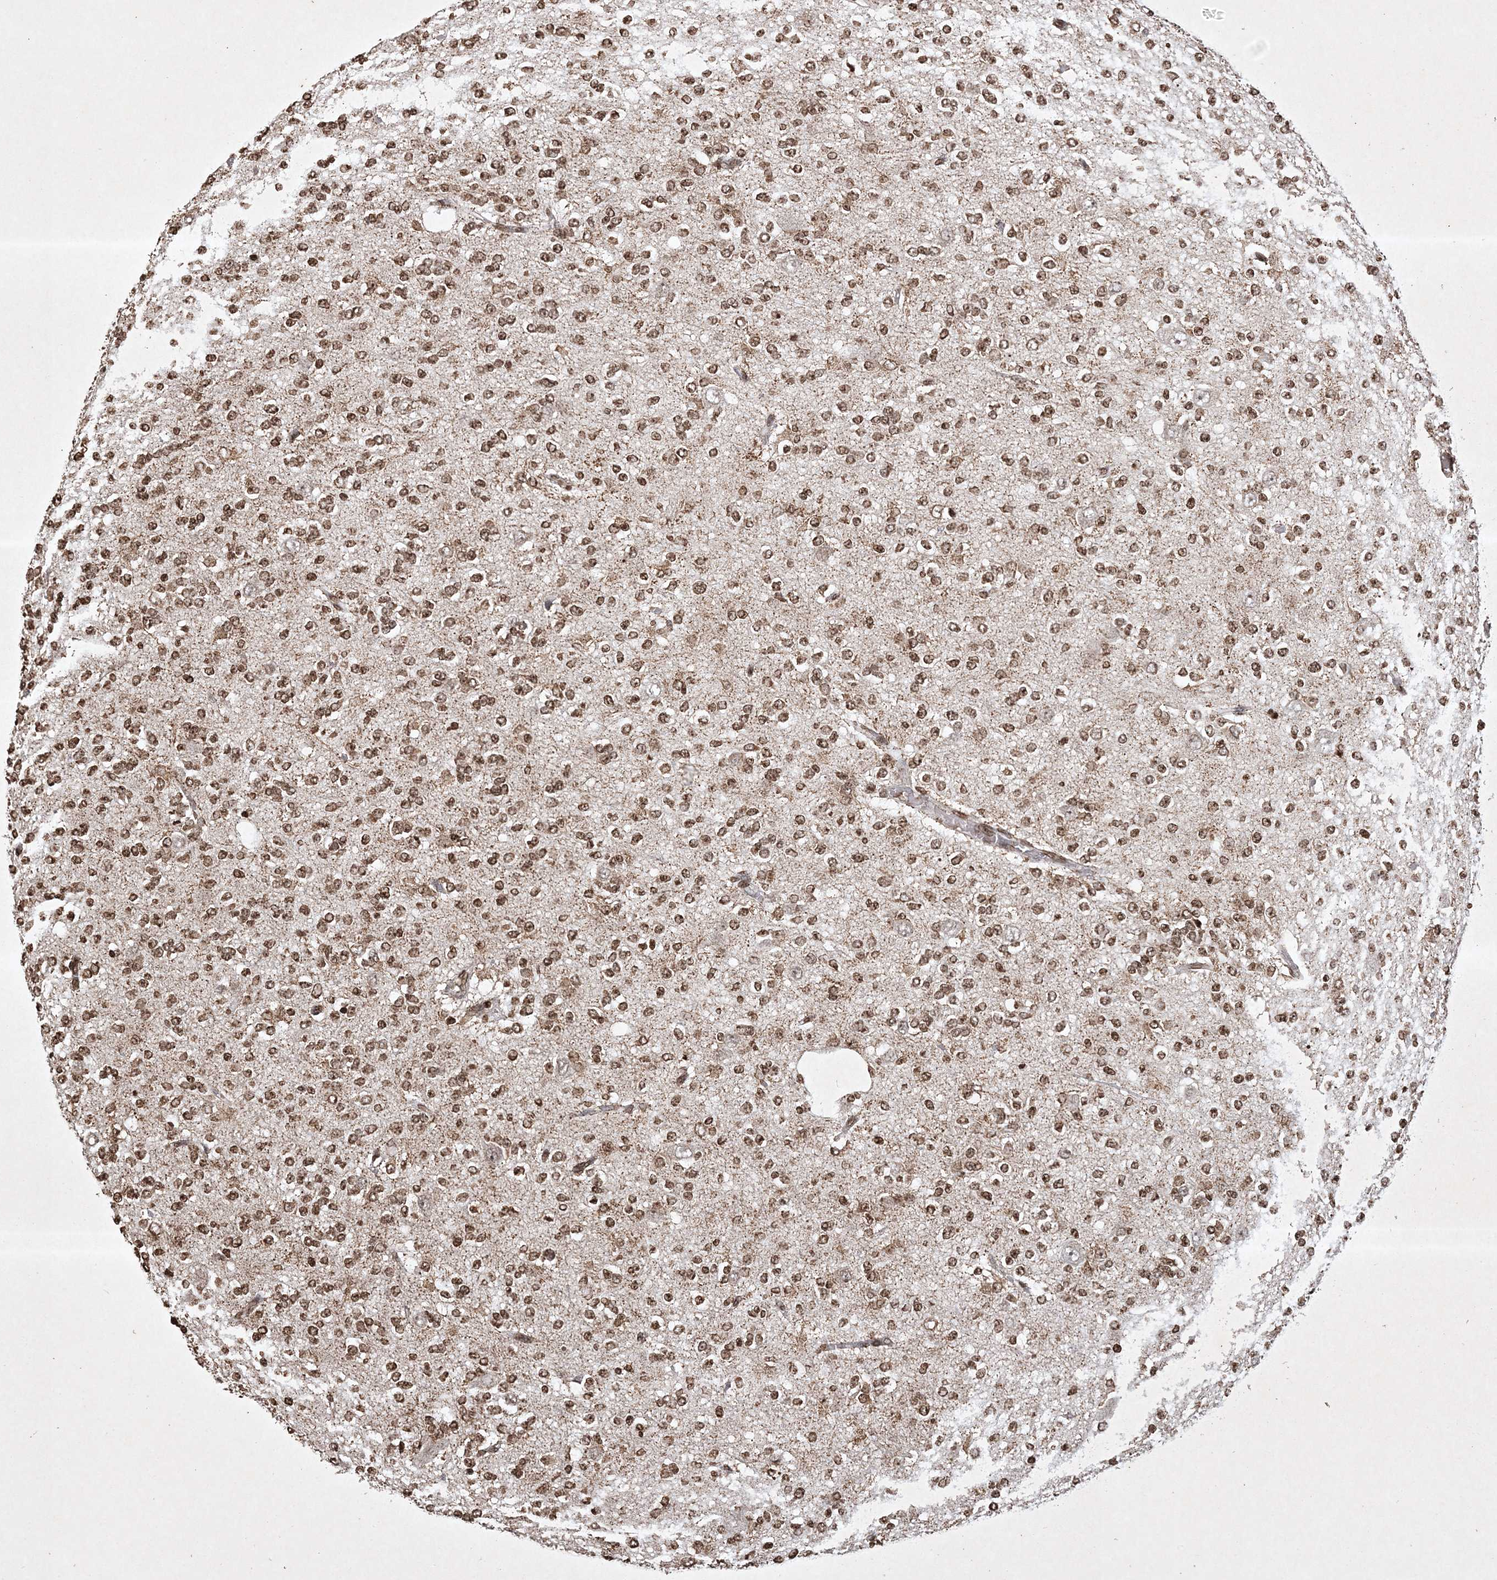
{"staining": {"intensity": "moderate", "quantity": ">75%", "location": "nuclear"}, "tissue": "glioma", "cell_type": "Tumor cells", "image_type": "cancer", "snomed": [{"axis": "morphology", "description": "Glioma, malignant, Low grade"}, {"axis": "topography", "description": "Brain"}], "caption": "Brown immunohistochemical staining in malignant glioma (low-grade) shows moderate nuclear expression in approximately >75% of tumor cells.", "gene": "NEDD9", "patient": {"sex": "male", "age": 38}}